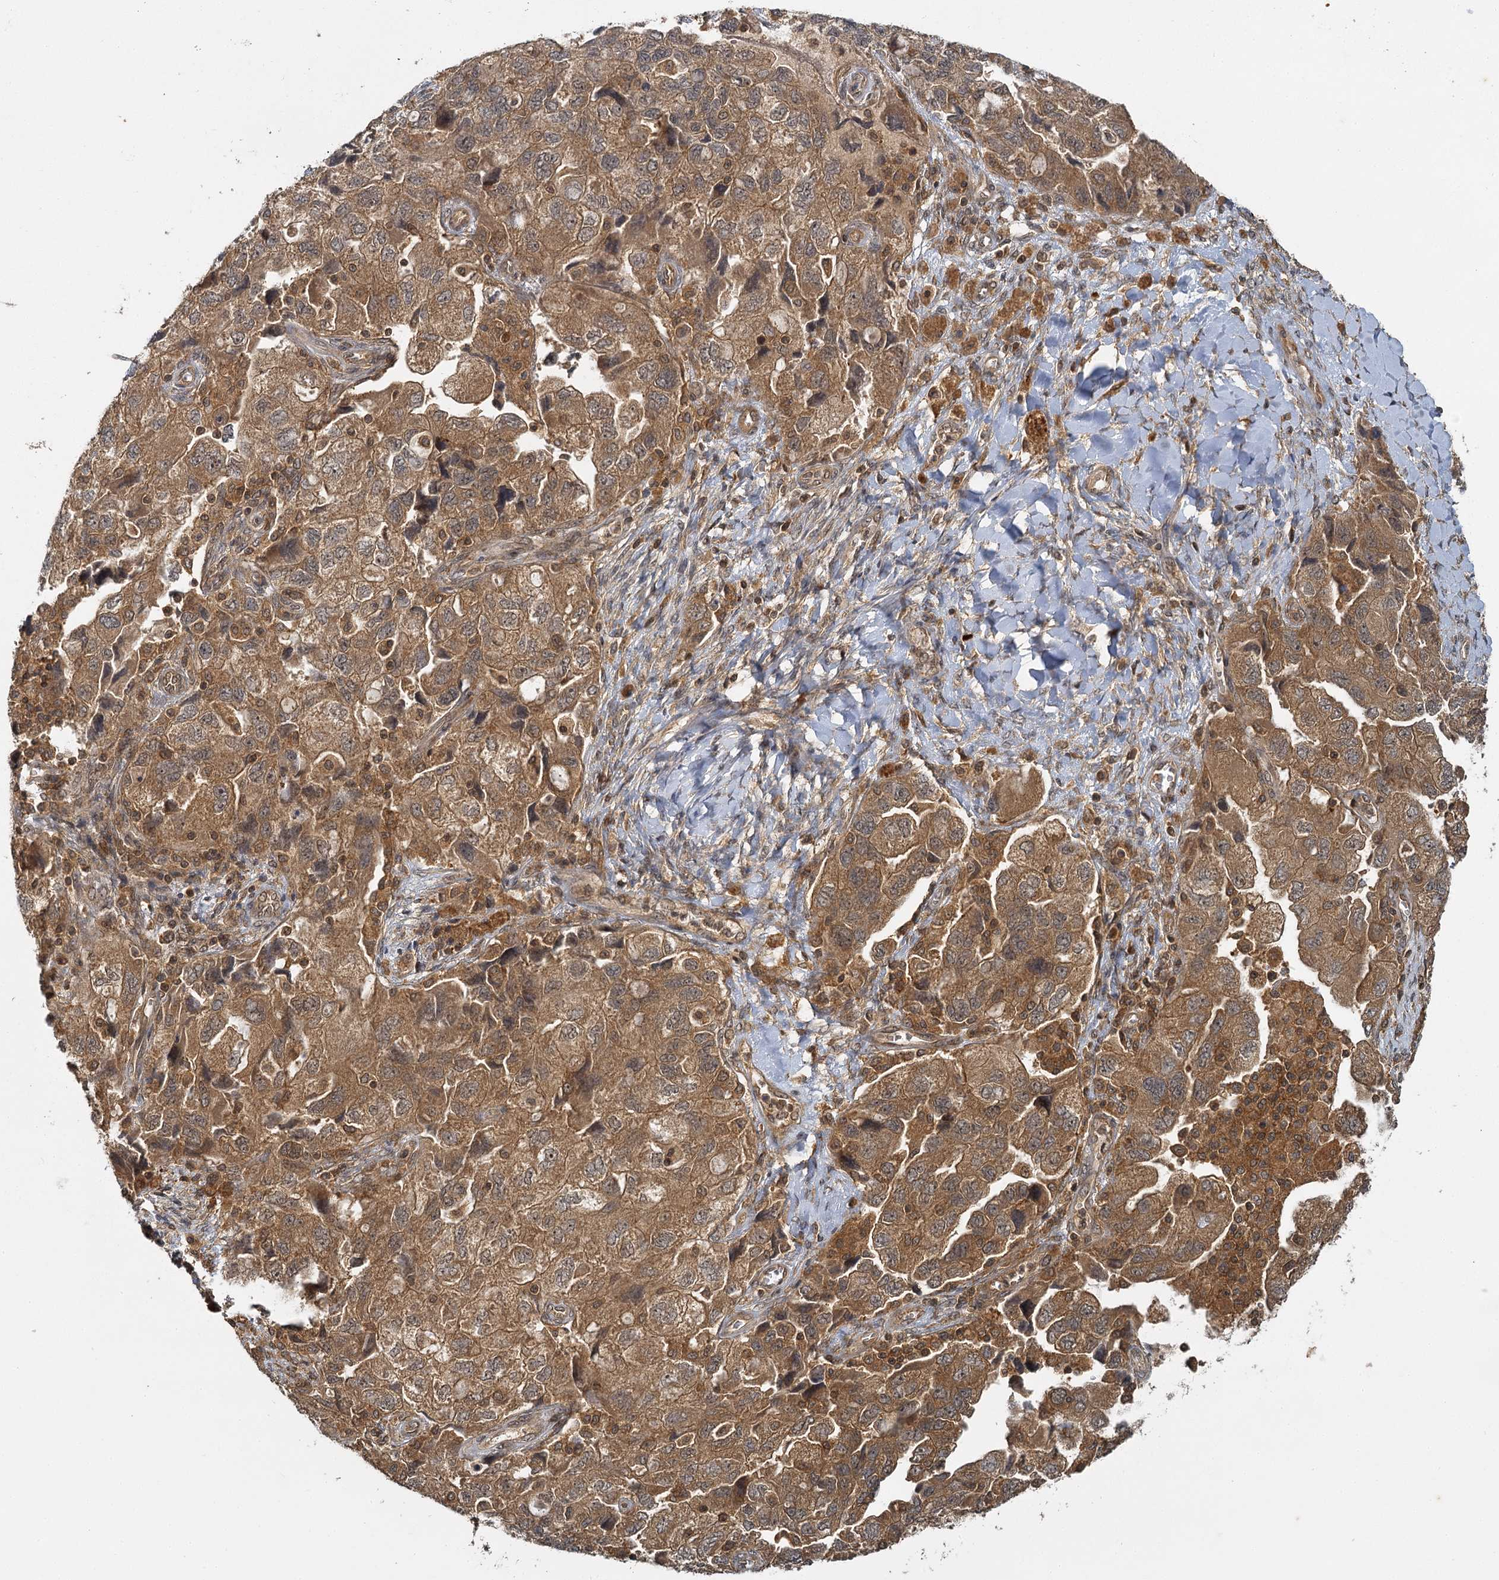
{"staining": {"intensity": "moderate", "quantity": ">75%", "location": "cytoplasmic/membranous"}, "tissue": "ovarian cancer", "cell_type": "Tumor cells", "image_type": "cancer", "snomed": [{"axis": "morphology", "description": "Carcinoma, NOS"}, {"axis": "morphology", "description": "Cystadenocarcinoma, serous, NOS"}, {"axis": "topography", "description": "Ovary"}], "caption": "Protein analysis of carcinoma (ovarian) tissue demonstrates moderate cytoplasmic/membranous positivity in about >75% of tumor cells.", "gene": "ZNF549", "patient": {"sex": "female", "age": 69}}